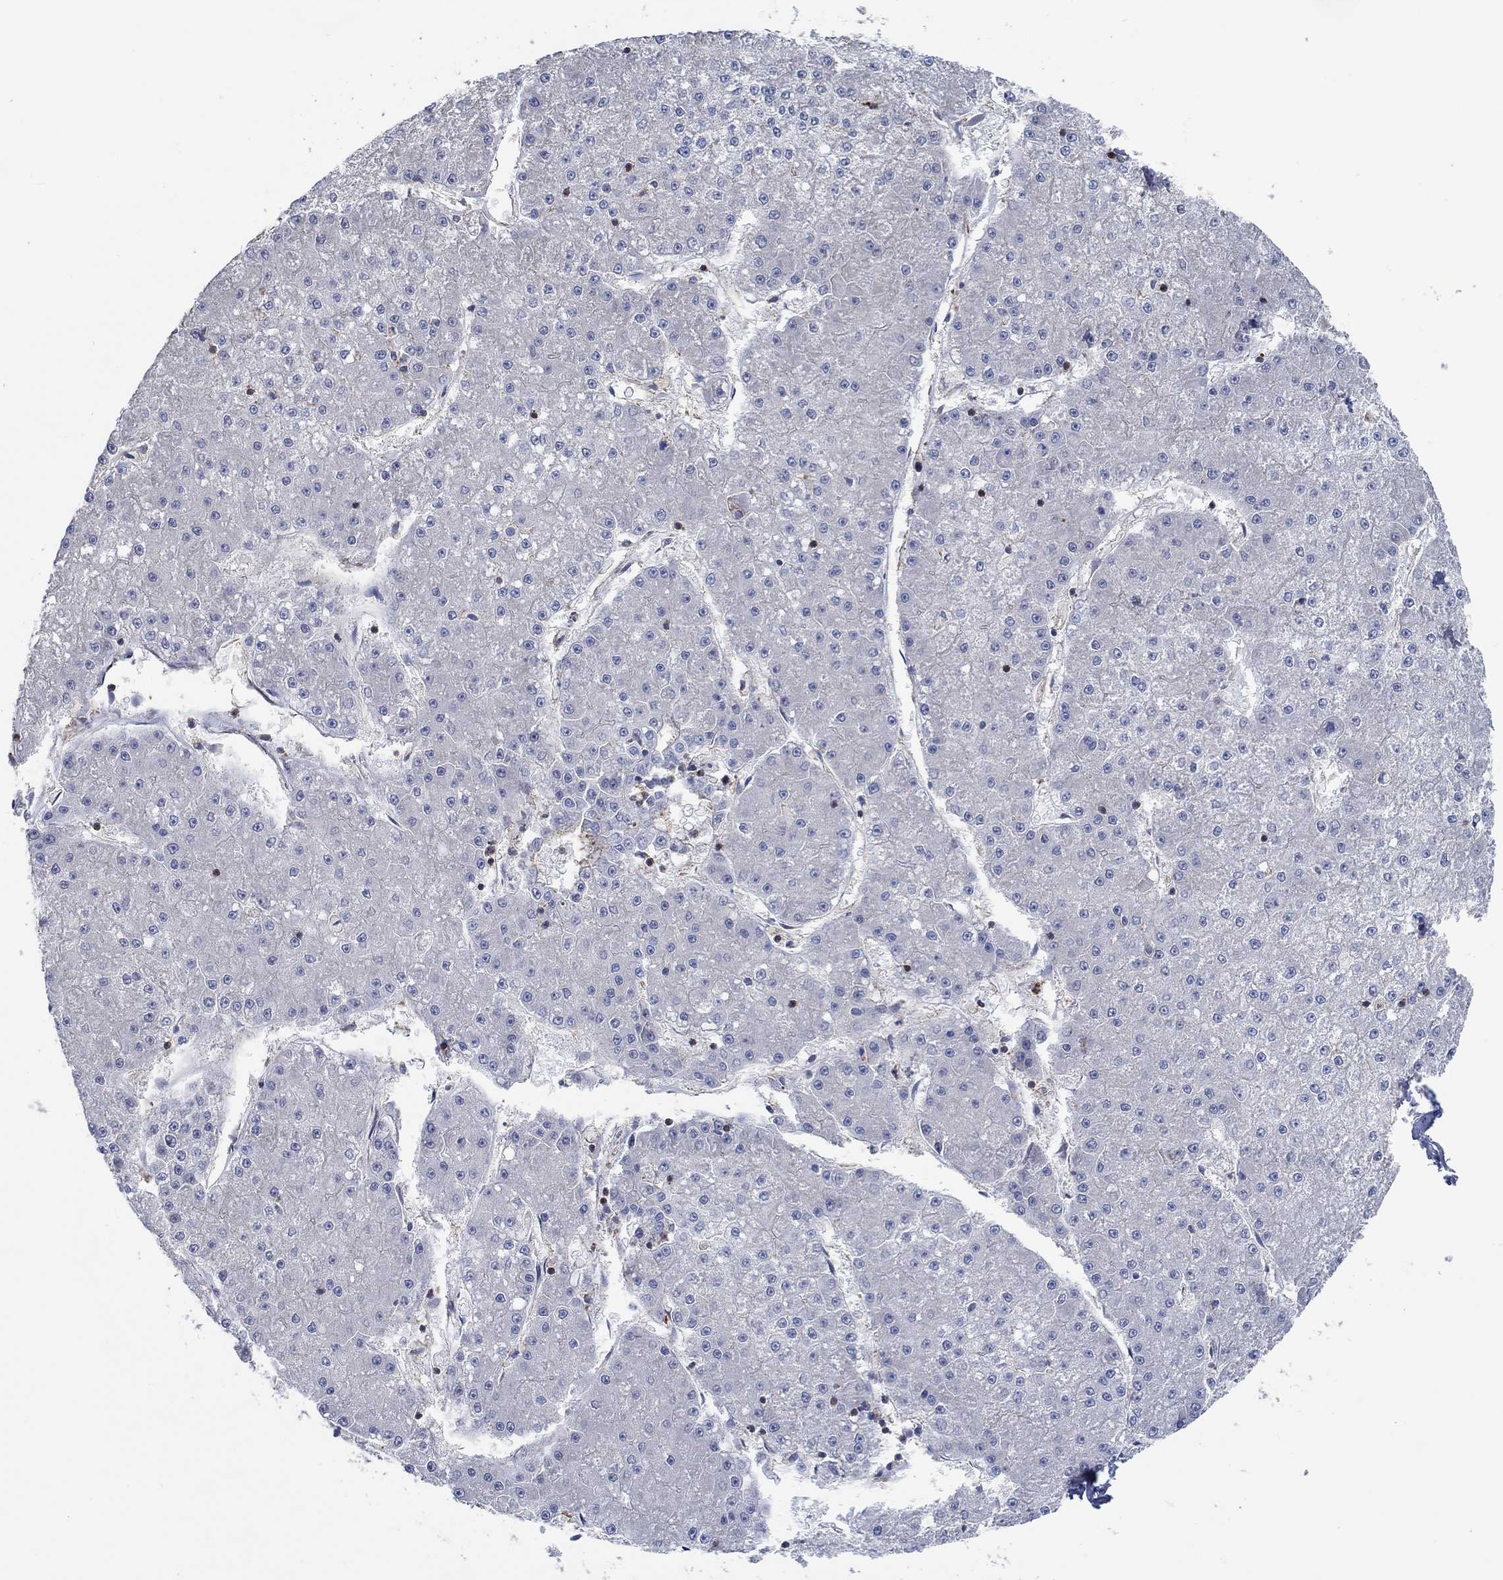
{"staining": {"intensity": "negative", "quantity": "none", "location": "none"}, "tissue": "liver cancer", "cell_type": "Tumor cells", "image_type": "cancer", "snomed": [{"axis": "morphology", "description": "Carcinoma, Hepatocellular, NOS"}, {"axis": "topography", "description": "Liver"}], "caption": "Tumor cells show no significant protein positivity in liver cancer (hepatocellular carcinoma).", "gene": "TNFAIP8L3", "patient": {"sex": "male", "age": 73}}